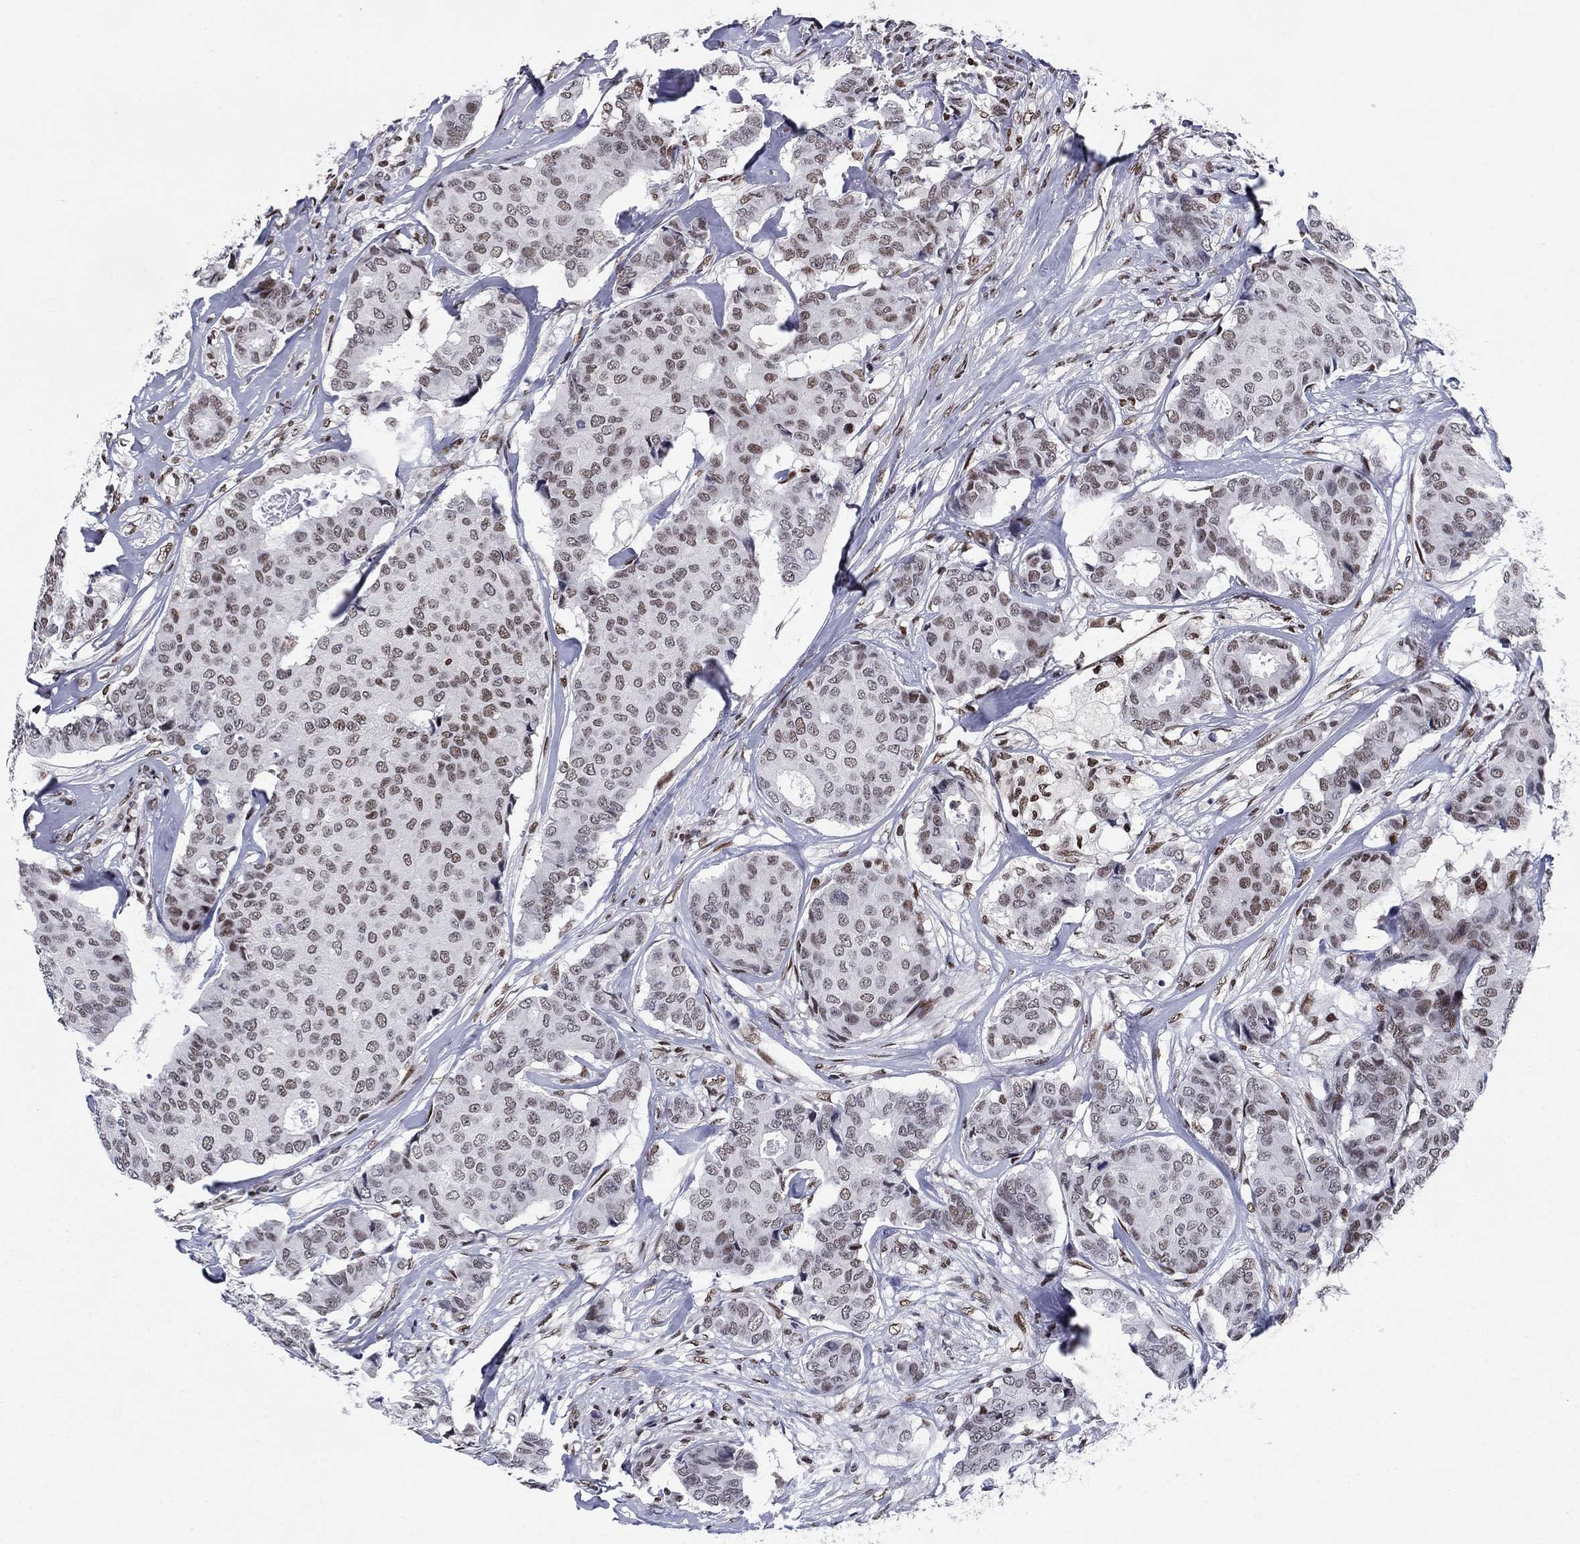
{"staining": {"intensity": "moderate", "quantity": "<25%", "location": "nuclear"}, "tissue": "breast cancer", "cell_type": "Tumor cells", "image_type": "cancer", "snomed": [{"axis": "morphology", "description": "Duct carcinoma"}, {"axis": "topography", "description": "Breast"}], "caption": "An IHC micrograph of tumor tissue is shown. Protein staining in brown labels moderate nuclear positivity in breast cancer (infiltrating ductal carcinoma) within tumor cells.", "gene": "RPRD1B", "patient": {"sex": "female", "age": 75}}